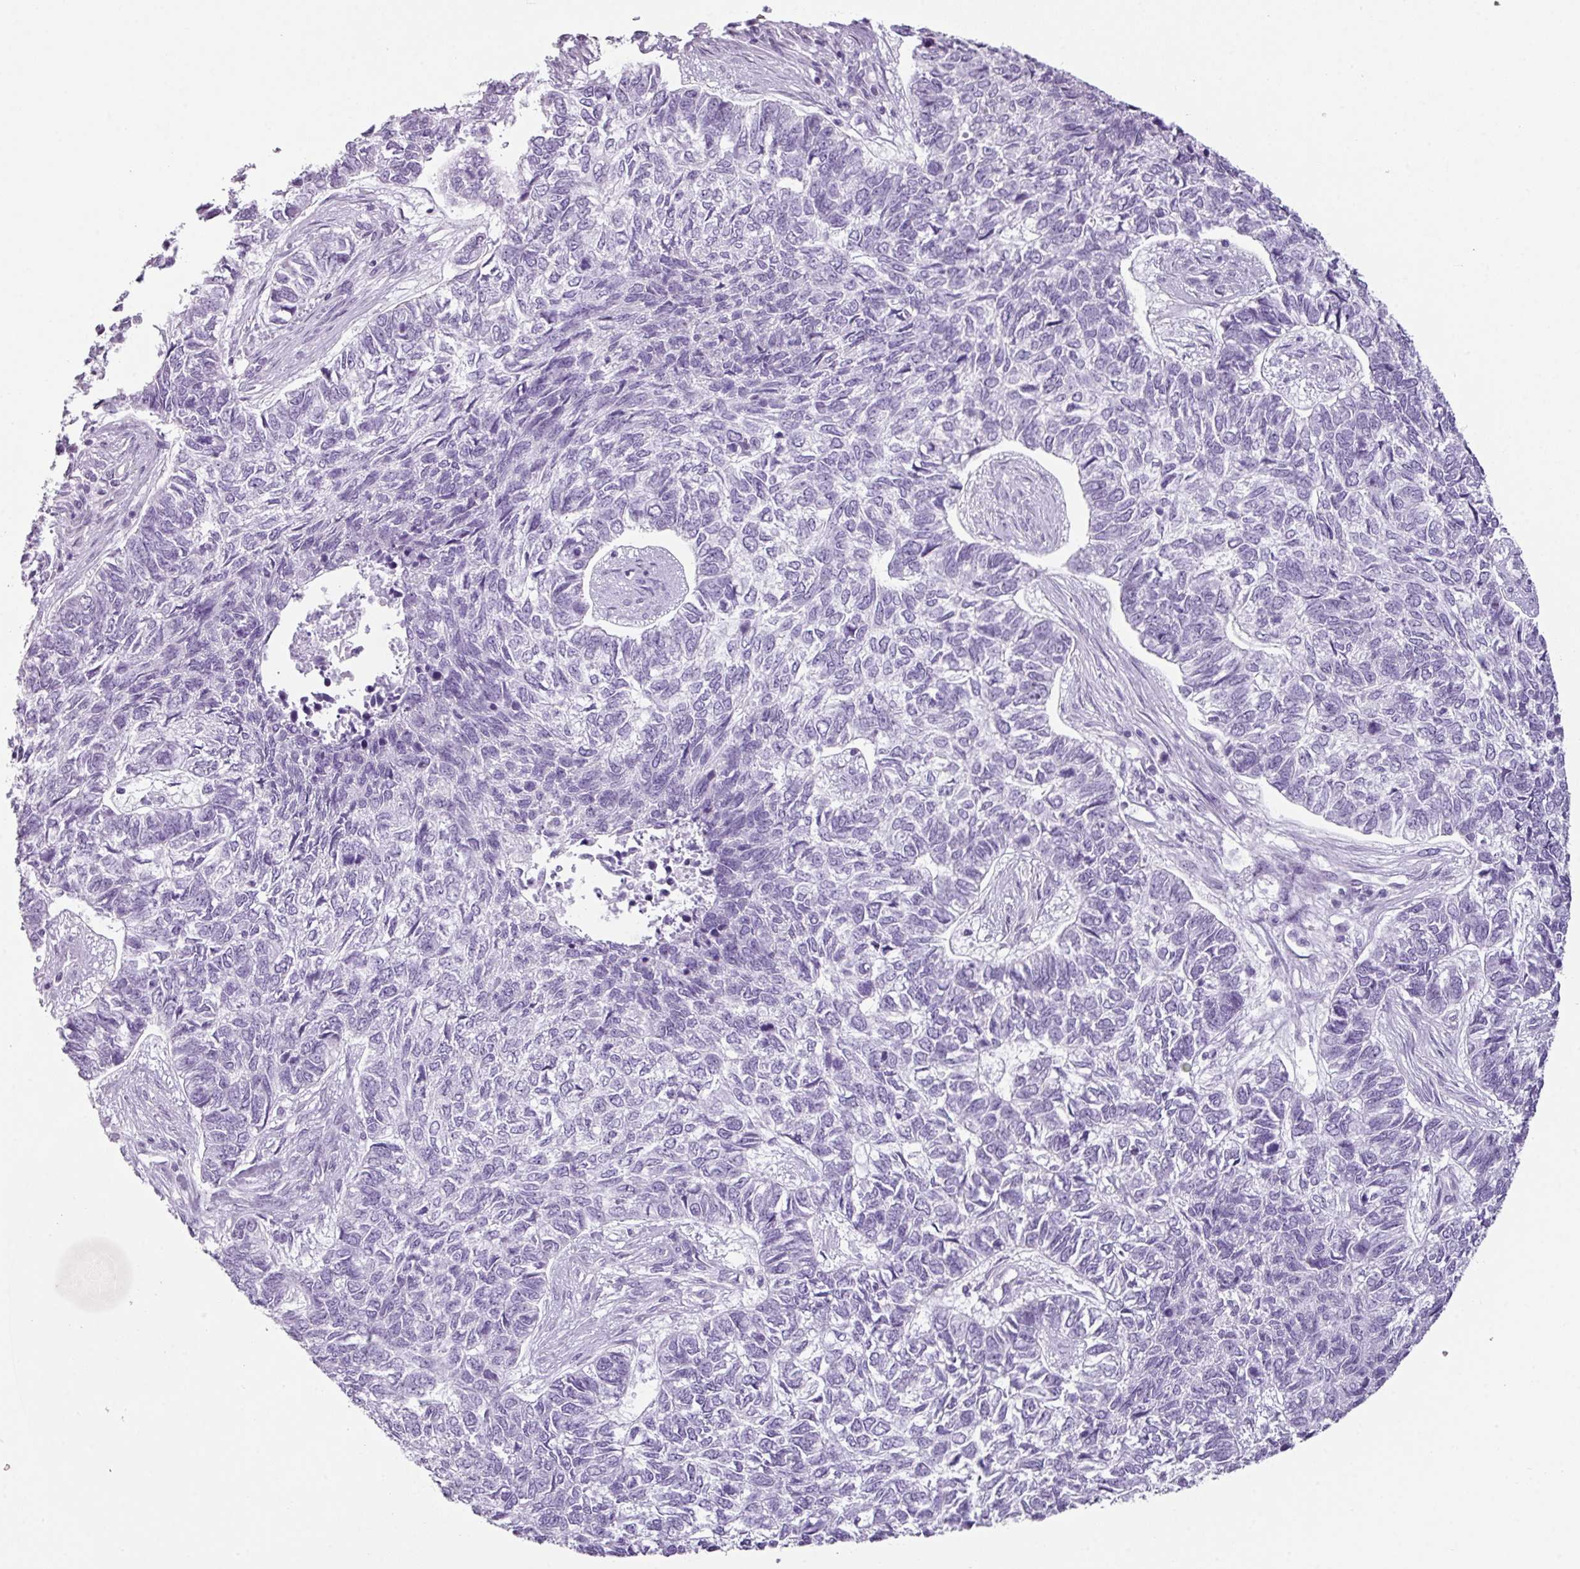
{"staining": {"intensity": "negative", "quantity": "none", "location": "none"}, "tissue": "skin cancer", "cell_type": "Tumor cells", "image_type": "cancer", "snomed": [{"axis": "morphology", "description": "Basal cell carcinoma"}, {"axis": "topography", "description": "Skin"}], "caption": "The image demonstrates no significant staining in tumor cells of skin basal cell carcinoma.", "gene": "SCT", "patient": {"sex": "female", "age": 65}}